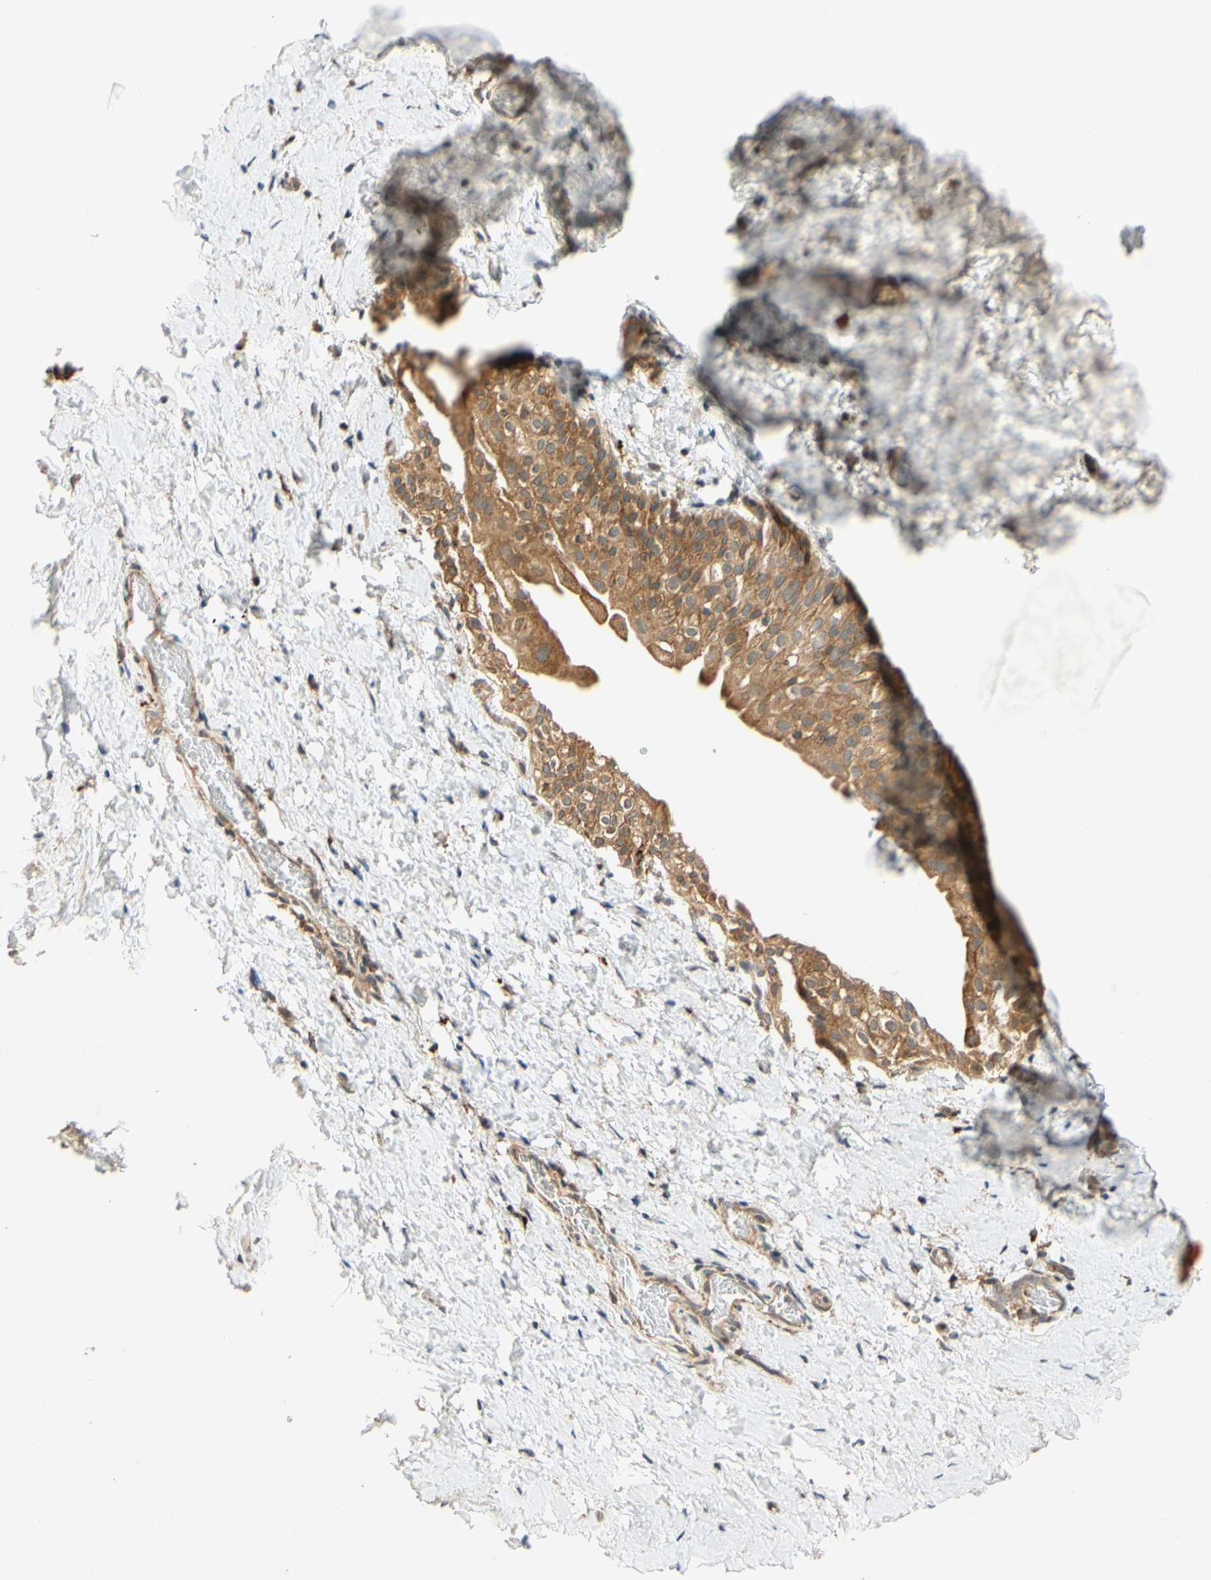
{"staining": {"intensity": "moderate", "quantity": "25%-75%", "location": "cytoplasmic/membranous"}, "tissue": "smooth muscle", "cell_type": "Smooth muscle cells", "image_type": "normal", "snomed": [{"axis": "morphology", "description": "Normal tissue, NOS"}, {"axis": "topography", "description": "Smooth muscle"}], "caption": "Immunohistochemistry (DAB (3,3'-diaminobenzidine)) staining of normal human smooth muscle demonstrates moderate cytoplasmic/membranous protein expression in about 25%-75% of smooth muscle cells.", "gene": "ANKHD1", "patient": {"sex": "male", "age": 16}}